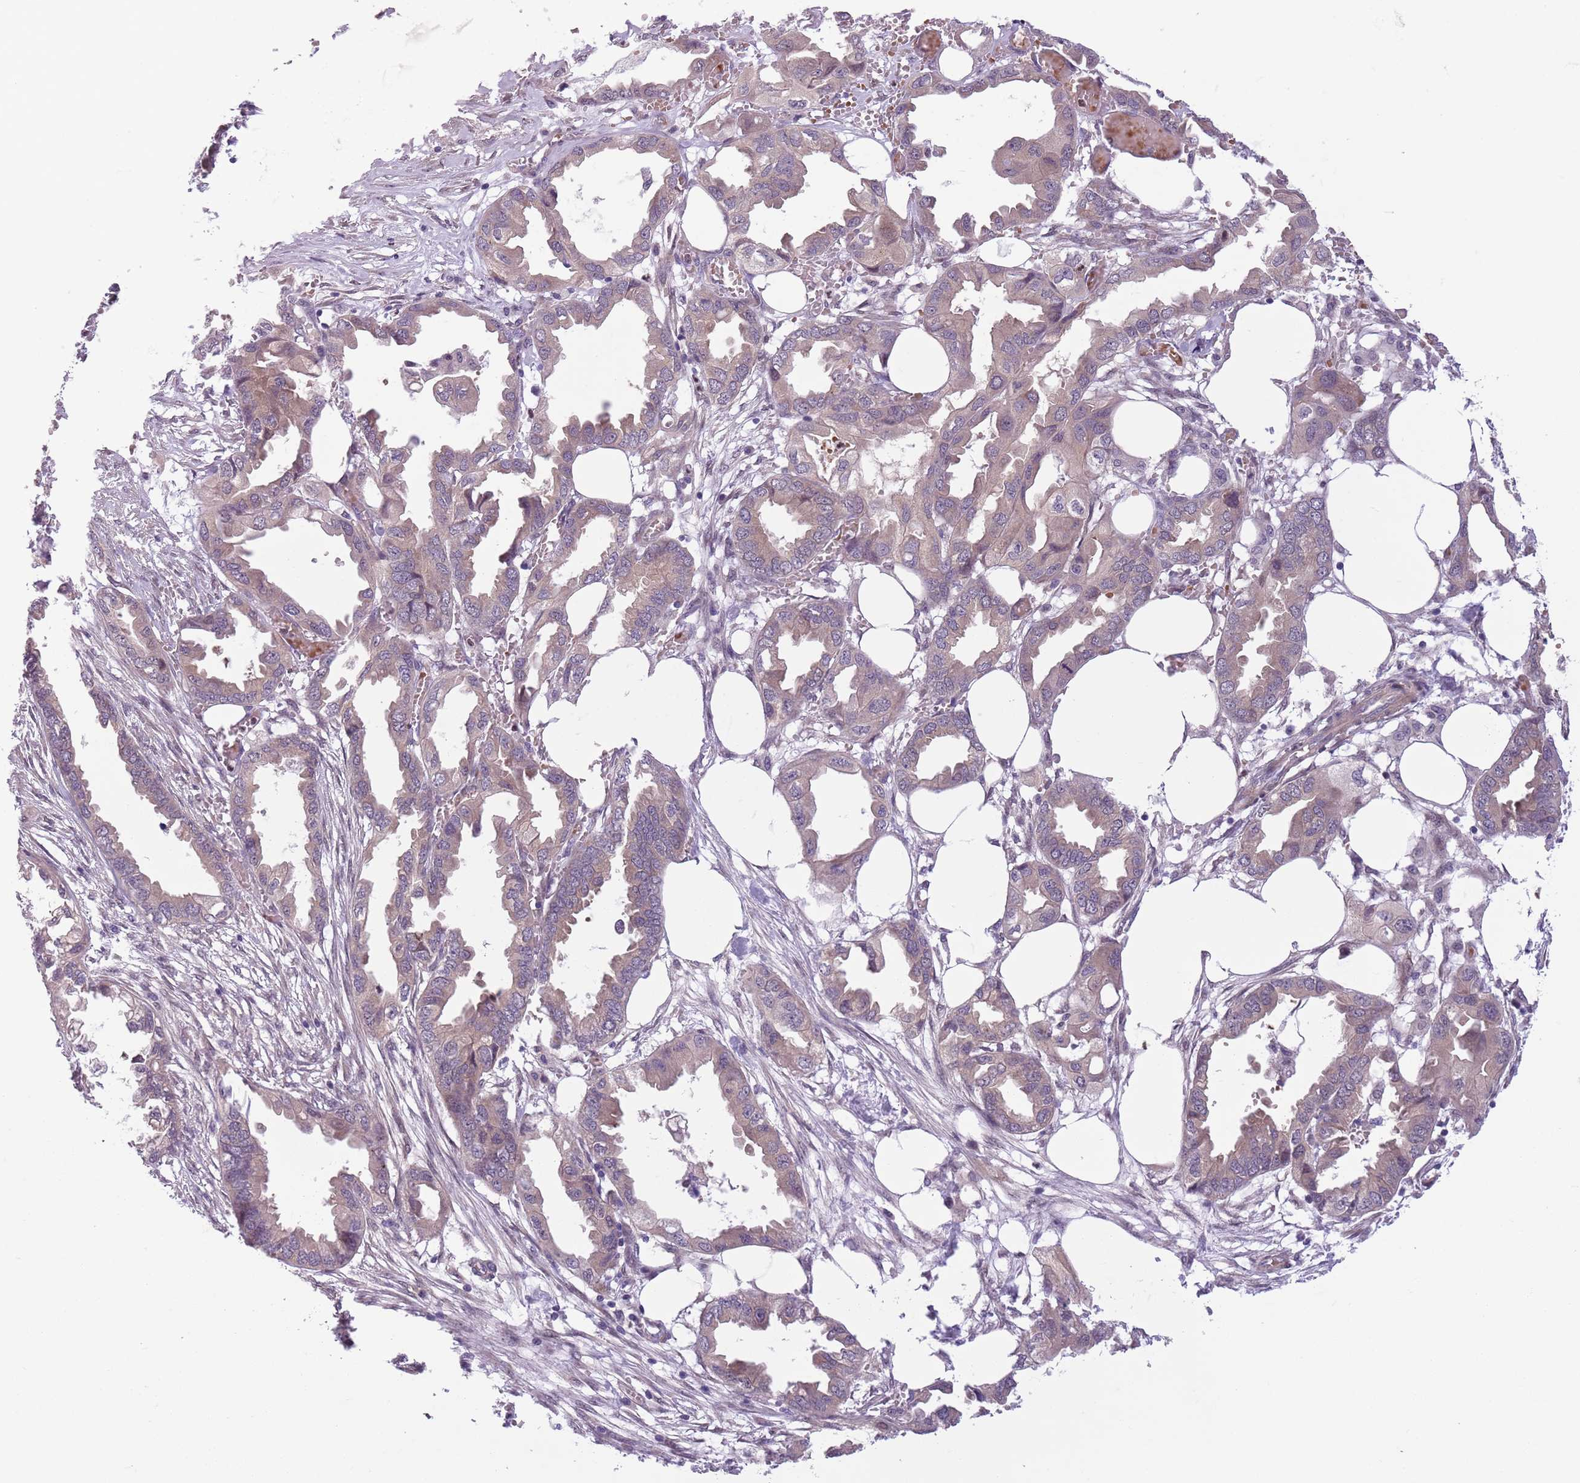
{"staining": {"intensity": "weak", "quantity": "<25%", "location": "cytoplasmic/membranous"}, "tissue": "endometrial cancer", "cell_type": "Tumor cells", "image_type": "cancer", "snomed": [{"axis": "morphology", "description": "Adenocarcinoma, NOS"}, {"axis": "morphology", "description": "Adenocarcinoma, metastatic, NOS"}, {"axis": "topography", "description": "Adipose tissue"}, {"axis": "topography", "description": "Endometrium"}], "caption": "There is no significant staining in tumor cells of endometrial metastatic adenocarcinoma.", "gene": "ADCY7", "patient": {"sex": "female", "age": 67}}